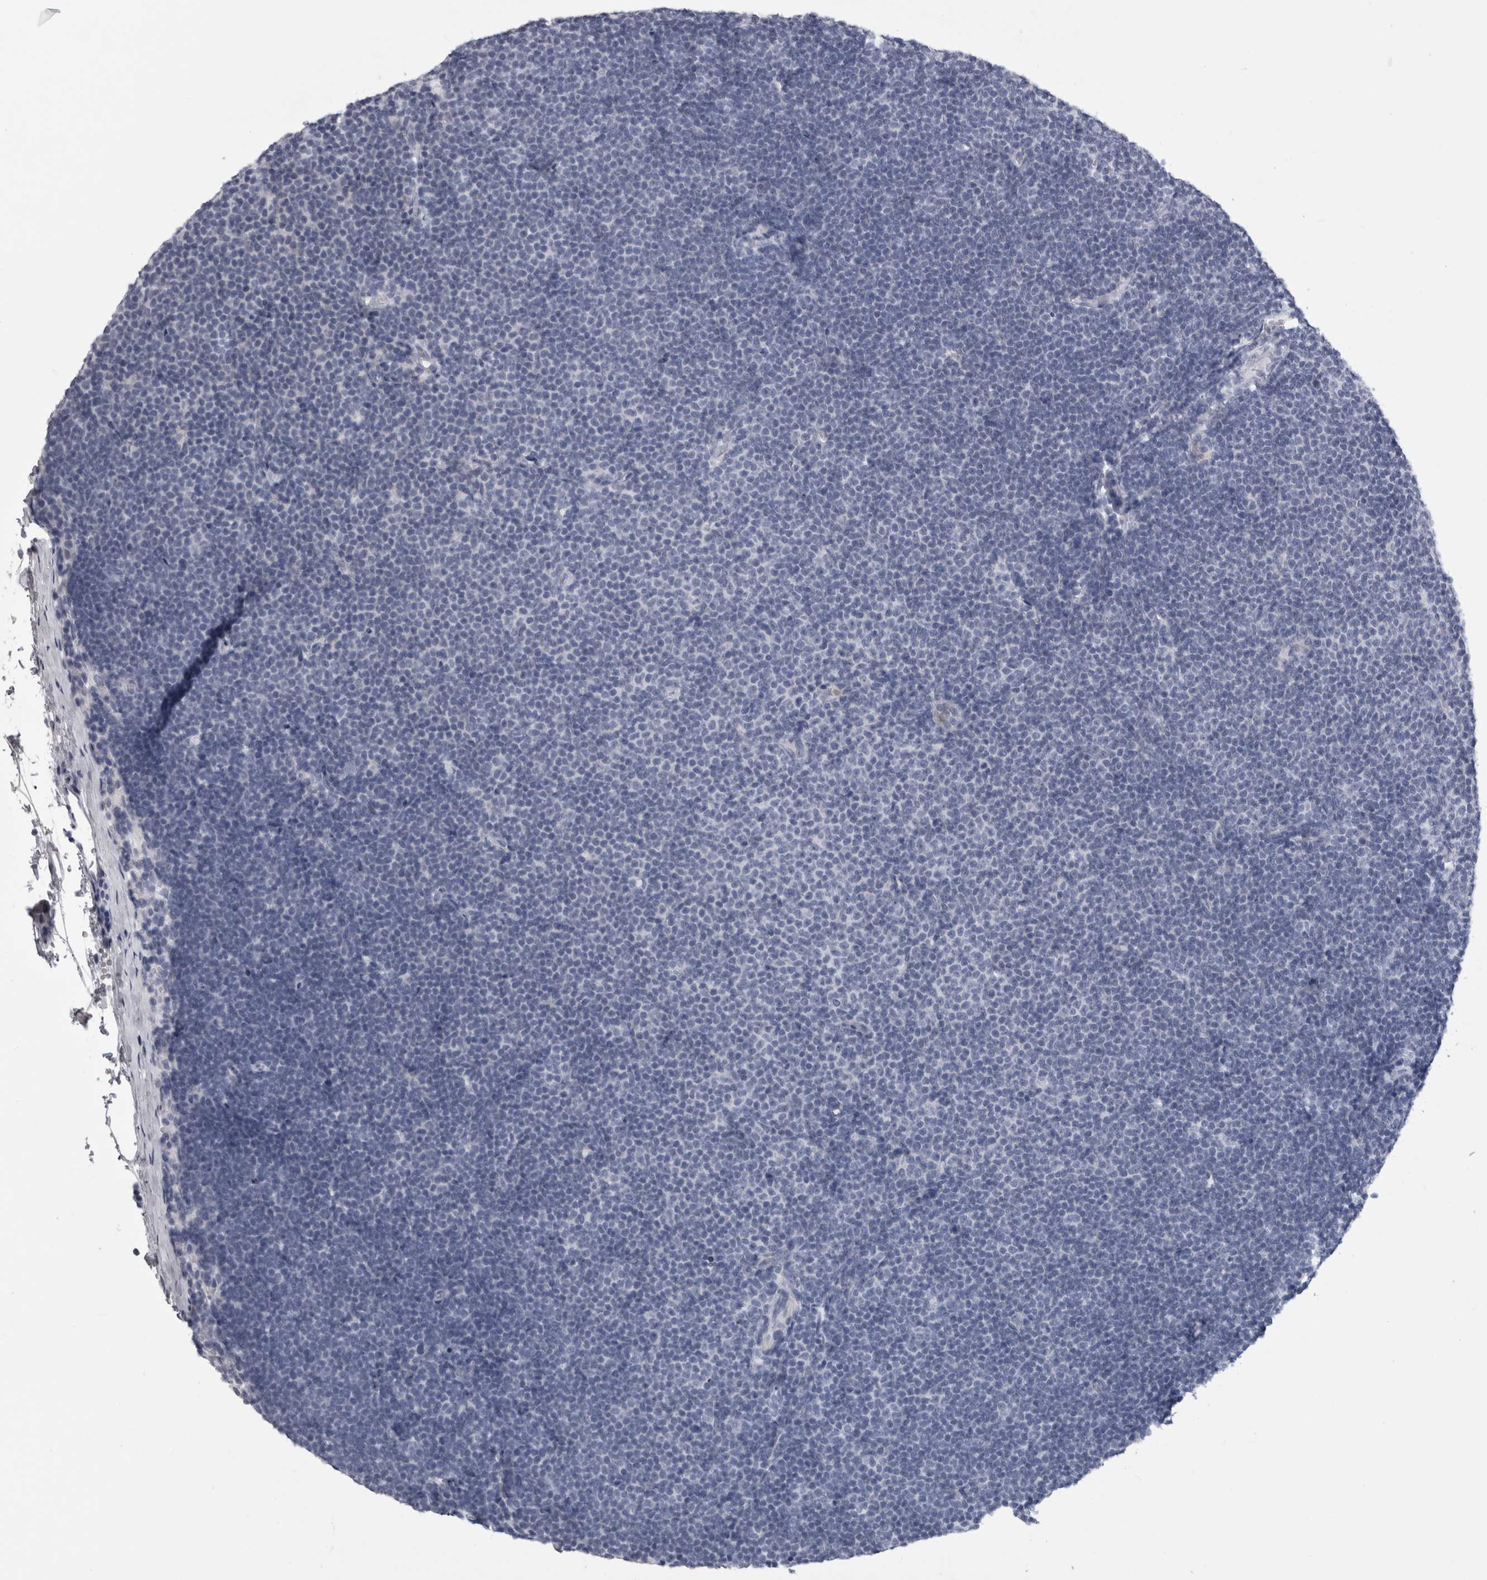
{"staining": {"intensity": "negative", "quantity": "none", "location": "none"}, "tissue": "lymphoma", "cell_type": "Tumor cells", "image_type": "cancer", "snomed": [{"axis": "morphology", "description": "Malignant lymphoma, non-Hodgkin's type, Low grade"}, {"axis": "topography", "description": "Lymph node"}], "caption": "This is an IHC micrograph of lymphoma. There is no expression in tumor cells.", "gene": "ALDH8A1", "patient": {"sex": "female", "age": 53}}